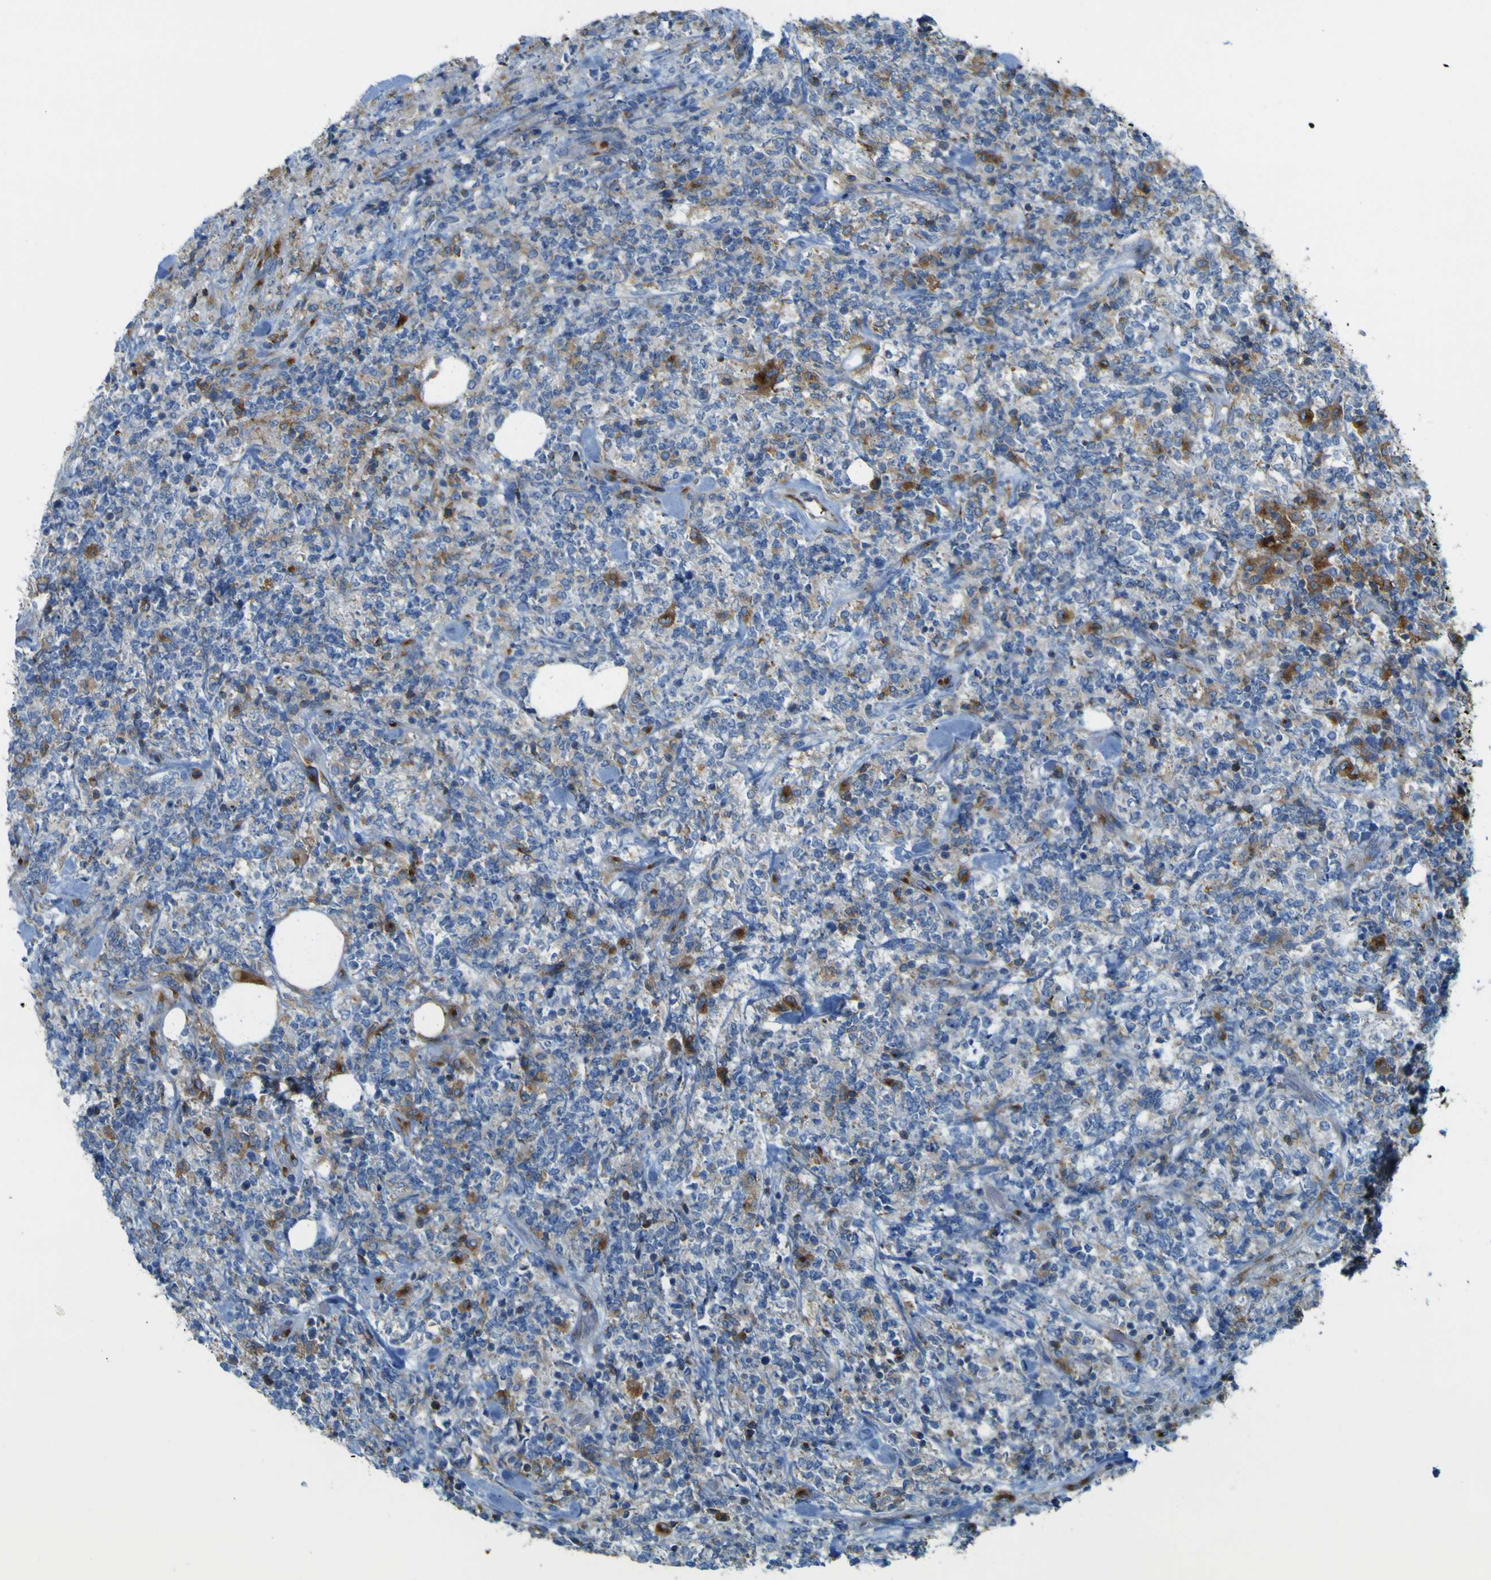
{"staining": {"intensity": "moderate", "quantity": "<25%", "location": "cytoplasmic/membranous"}, "tissue": "lymphoma", "cell_type": "Tumor cells", "image_type": "cancer", "snomed": [{"axis": "morphology", "description": "Malignant lymphoma, non-Hodgkin's type, High grade"}, {"axis": "topography", "description": "Soft tissue"}], "caption": "Moderate cytoplasmic/membranous staining for a protein is seen in about <25% of tumor cells of malignant lymphoma, non-Hodgkin's type (high-grade) using immunohistochemistry (IHC).", "gene": "IGF2R", "patient": {"sex": "male", "age": 18}}